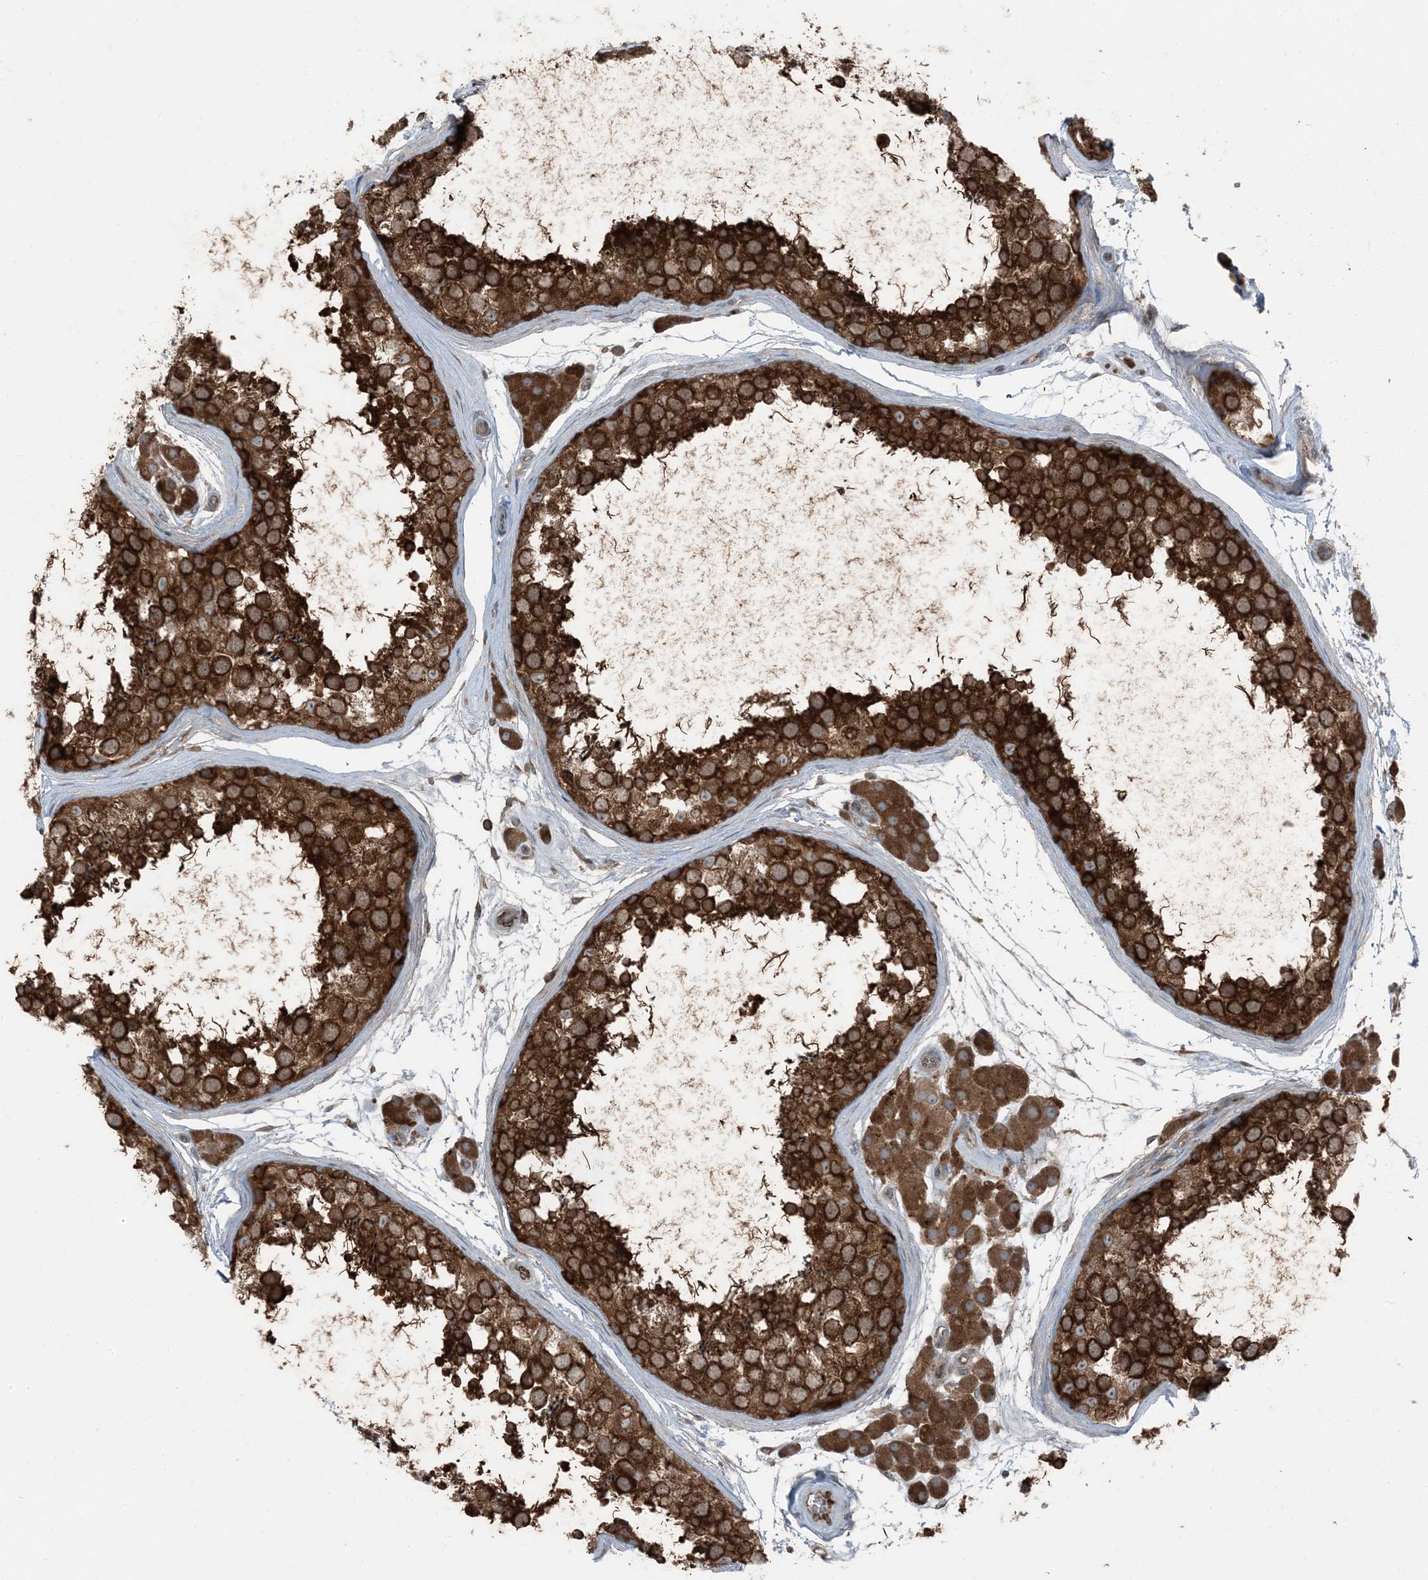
{"staining": {"intensity": "strong", "quantity": ">75%", "location": "cytoplasmic/membranous"}, "tissue": "testis", "cell_type": "Cells in seminiferous ducts", "image_type": "normal", "snomed": [{"axis": "morphology", "description": "Normal tissue, NOS"}, {"axis": "topography", "description": "Testis"}], "caption": "The immunohistochemical stain highlights strong cytoplasmic/membranous expression in cells in seminiferous ducts of normal testis.", "gene": "RAB3GAP1", "patient": {"sex": "male", "age": 56}}